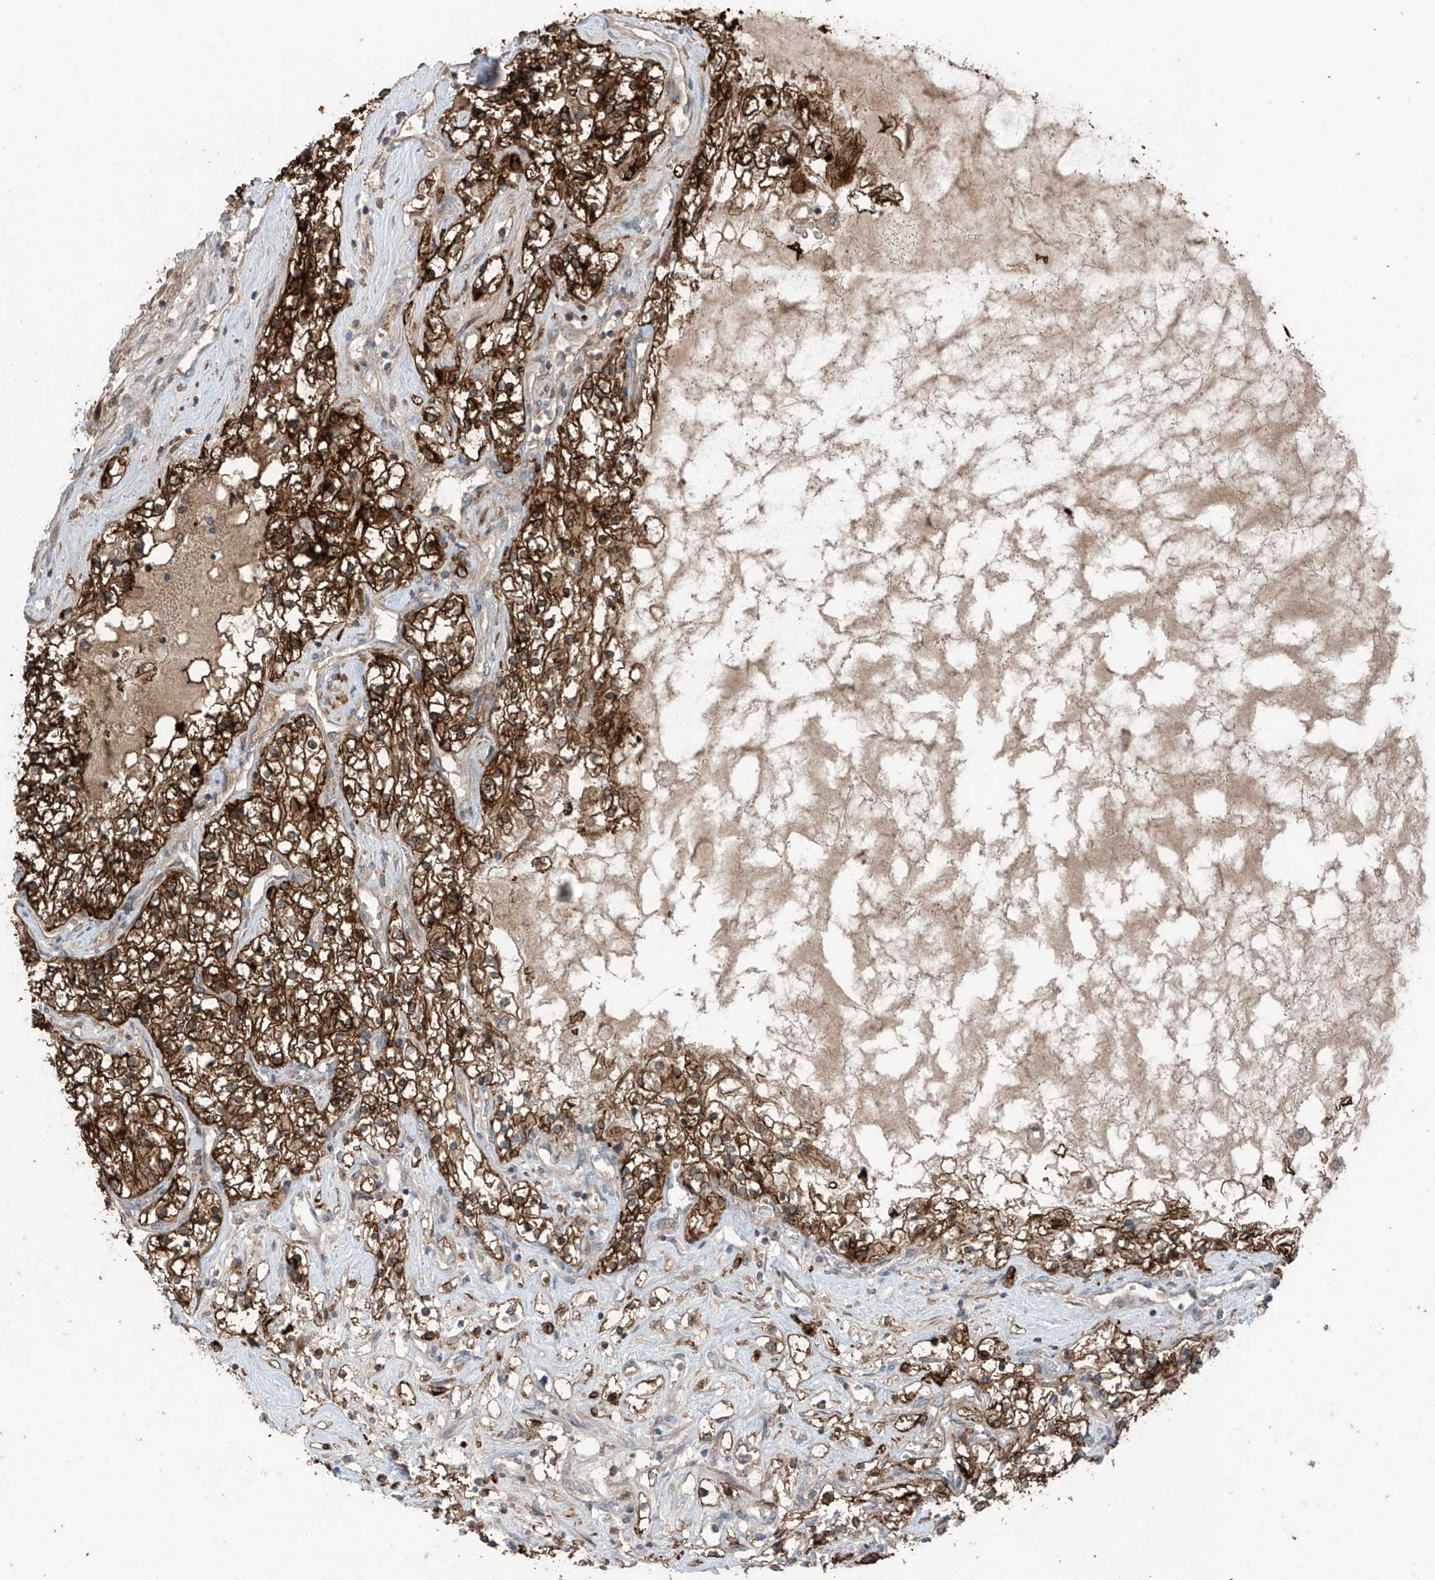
{"staining": {"intensity": "strong", "quantity": ">75%", "location": "cytoplasmic/membranous"}, "tissue": "renal cancer", "cell_type": "Tumor cells", "image_type": "cancer", "snomed": [{"axis": "morphology", "description": "Normal tissue, NOS"}, {"axis": "morphology", "description": "Adenocarcinoma, NOS"}, {"axis": "topography", "description": "Kidney"}], "caption": "A histopathology image showing strong cytoplasmic/membranous positivity in approximately >75% of tumor cells in renal cancer, as visualized by brown immunohistochemical staining.", "gene": "SAMD3", "patient": {"sex": "male", "age": 68}}